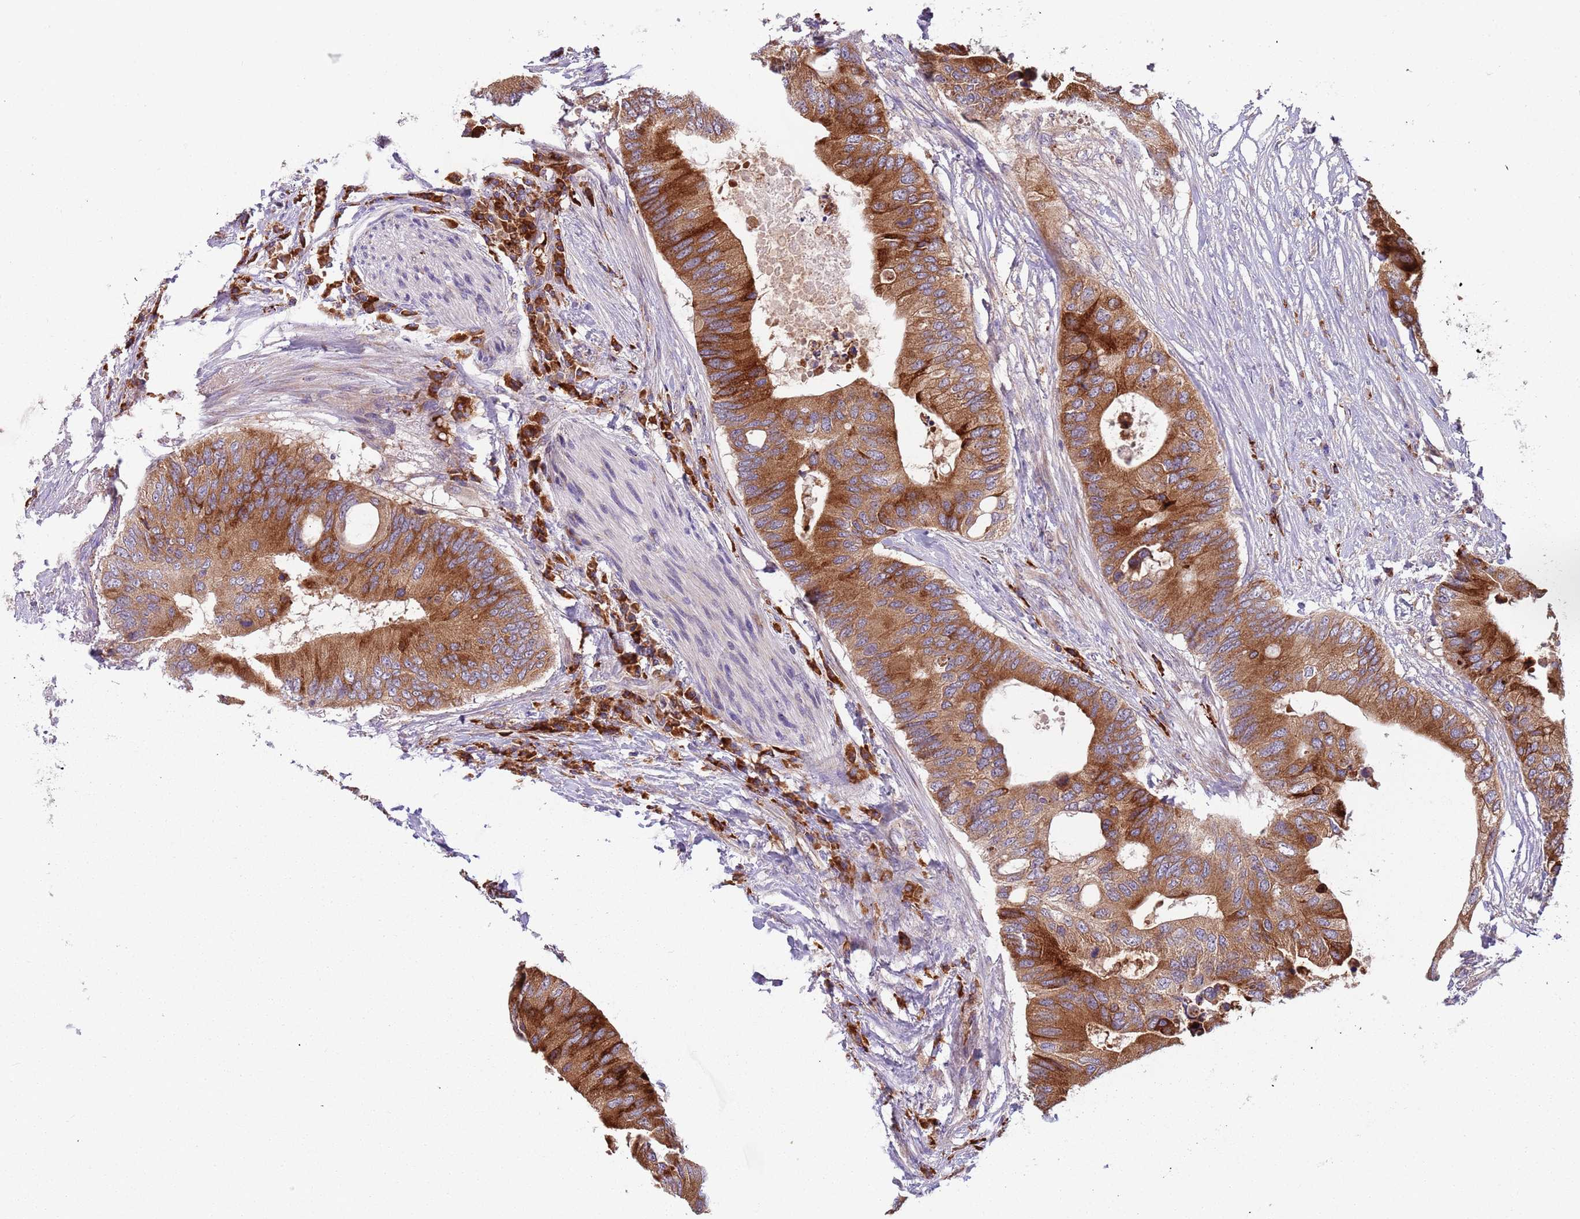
{"staining": {"intensity": "strong", "quantity": ">75%", "location": "cytoplasmic/membranous"}, "tissue": "colorectal cancer", "cell_type": "Tumor cells", "image_type": "cancer", "snomed": [{"axis": "morphology", "description": "Adenocarcinoma, NOS"}, {"axis": "topography", "description": "Colon"}], "caption": "This photomicrograph shows IHC staining of human colorectal adenocarcinoma, with high strong cytoplasmic/membranous staining in approximately >75% of tumor cells.", "gene": "VWCE", "patient": {"sex": "male", "age": 71}}